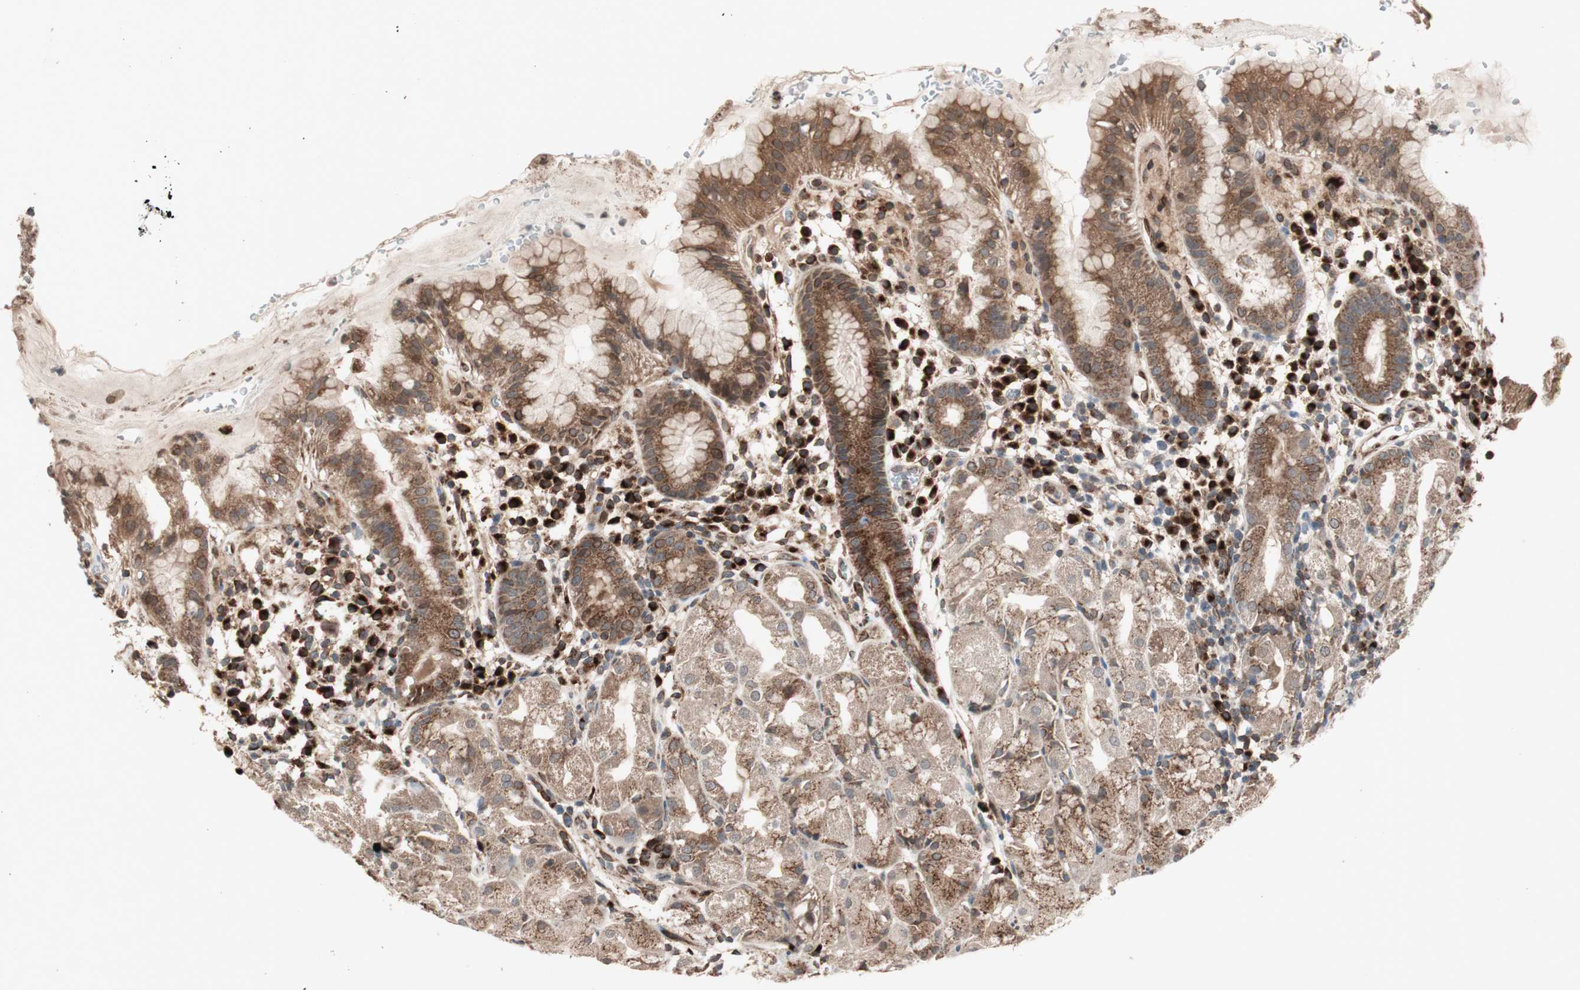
{"staining": {"intensity": "strong", "quantity": ">75%", "location": "cytoplasmic/membranous,nuclear"}, "tissue": "stomach", "cell_type": "Glandular cells", "image_type": "normal", "snomed": [{"axis": "morphology", "description": "Normal tissue, NOS"}, {"axis": "topography", "description": "Stomach"}, {"axis": "topography", "description": "Stomach, lower"}], "caption": "Immunohistochemical staining of unremarkable stomach demonstrates >75% levels of strong cytoplasmic/membranous,nuclear protein staining in approximately >75% of glandular cells. Using DAB (3,3'-diaminobenzidine) (brown) and hematoxylin (blue) stains, captured at high magnification using brightfield microscopy.", "gene": "NUP62", "patient": {"sex": "female", "age": 75}}